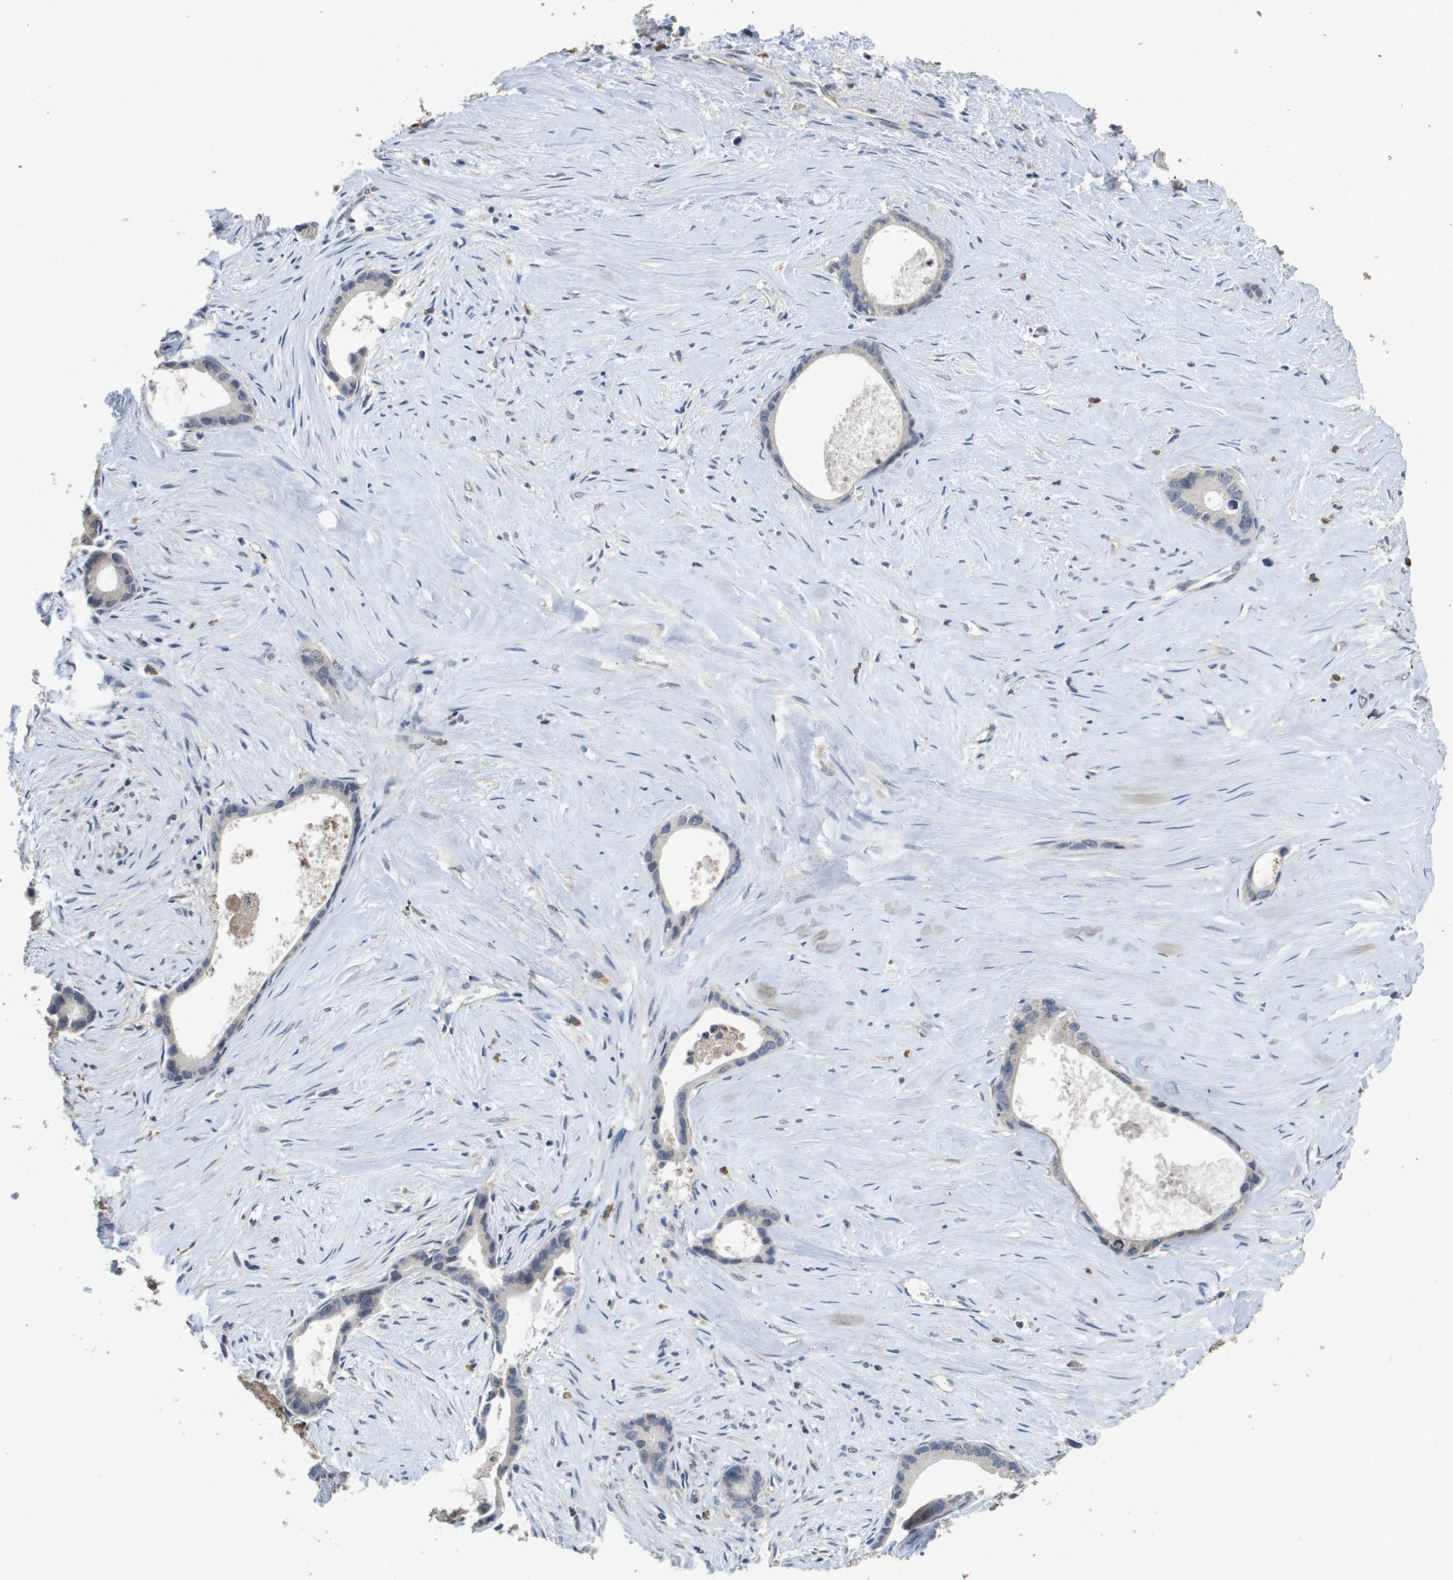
{"staining": {"intensity": "negative", "quantity": "none", "location": "none"}, "tissue": "liver cancer", "cell_type": "Tumor cells", "image_type": "cancer", "snomed": [{"axis": "morphology", "description": "Cholangiocarcinoma"}, {"axis": "topography", "description": "Liver"}], "caption": "A histopathology image of human cholangiocarcinoma (liver) is negative for staining in tumor cells.", "gene": "PROC", "patient": {"sex": "female", "age": 55}}